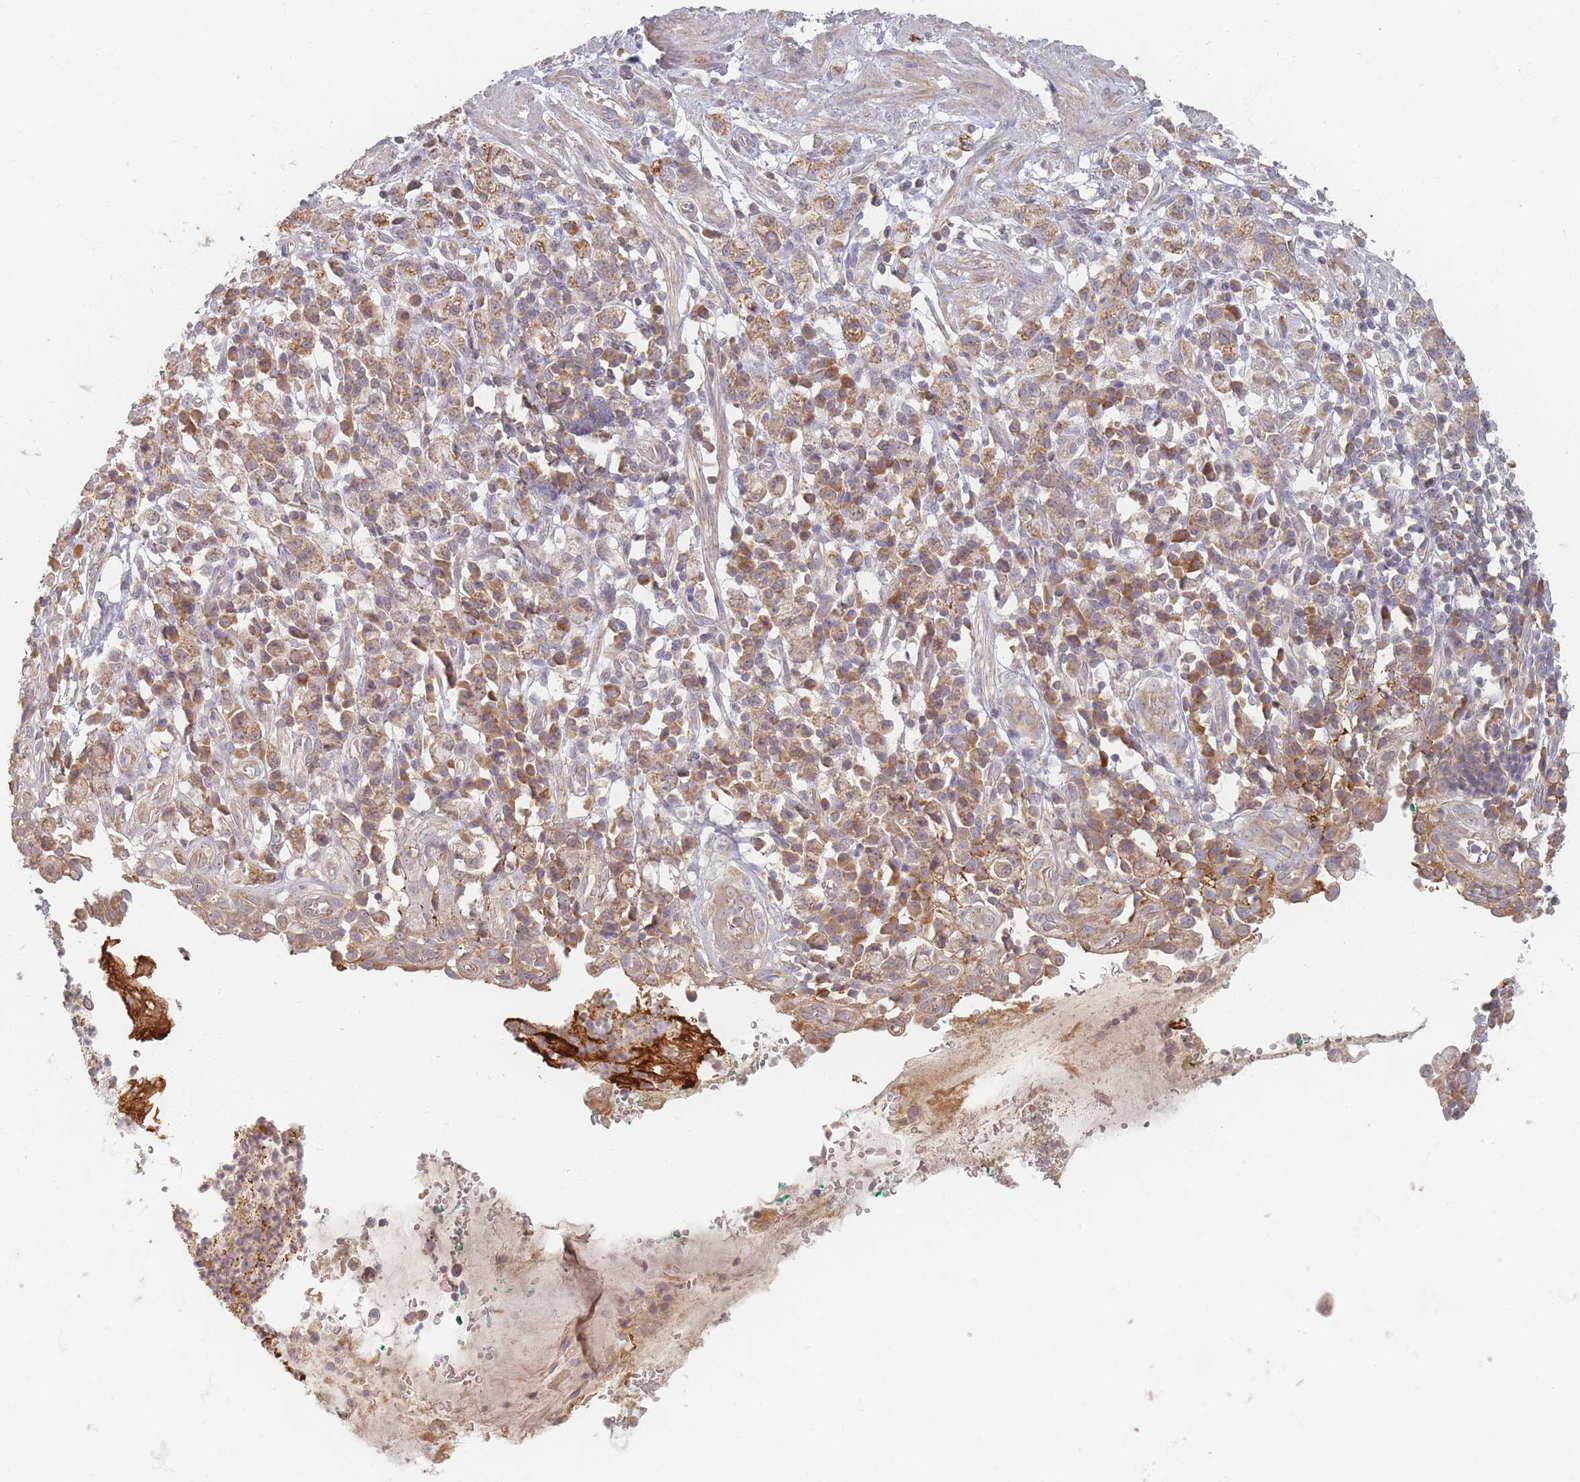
{"staining": {"intensity": "moderate", "quantity": ">75%", "location": "cytoplasmic/membranous"}, "tissue": "stomach cancer", "cell_type": "Tumor cells", "image_type": "cancer", "snomed": [{"axis": "morphology", "description": "Adenocarcinoma, NOS"}, {"axis": "topography", "description": "Stomach"}], "caption": "Stomach cancer (adenocarcinoma) was stained to show a protein in brown. There is medium levels of moderate cytoplasmic/membranous staining in about >75% of tumor cells.", "gene": "SLC35F3", "patient": {"sex": "male", "age": 77}}